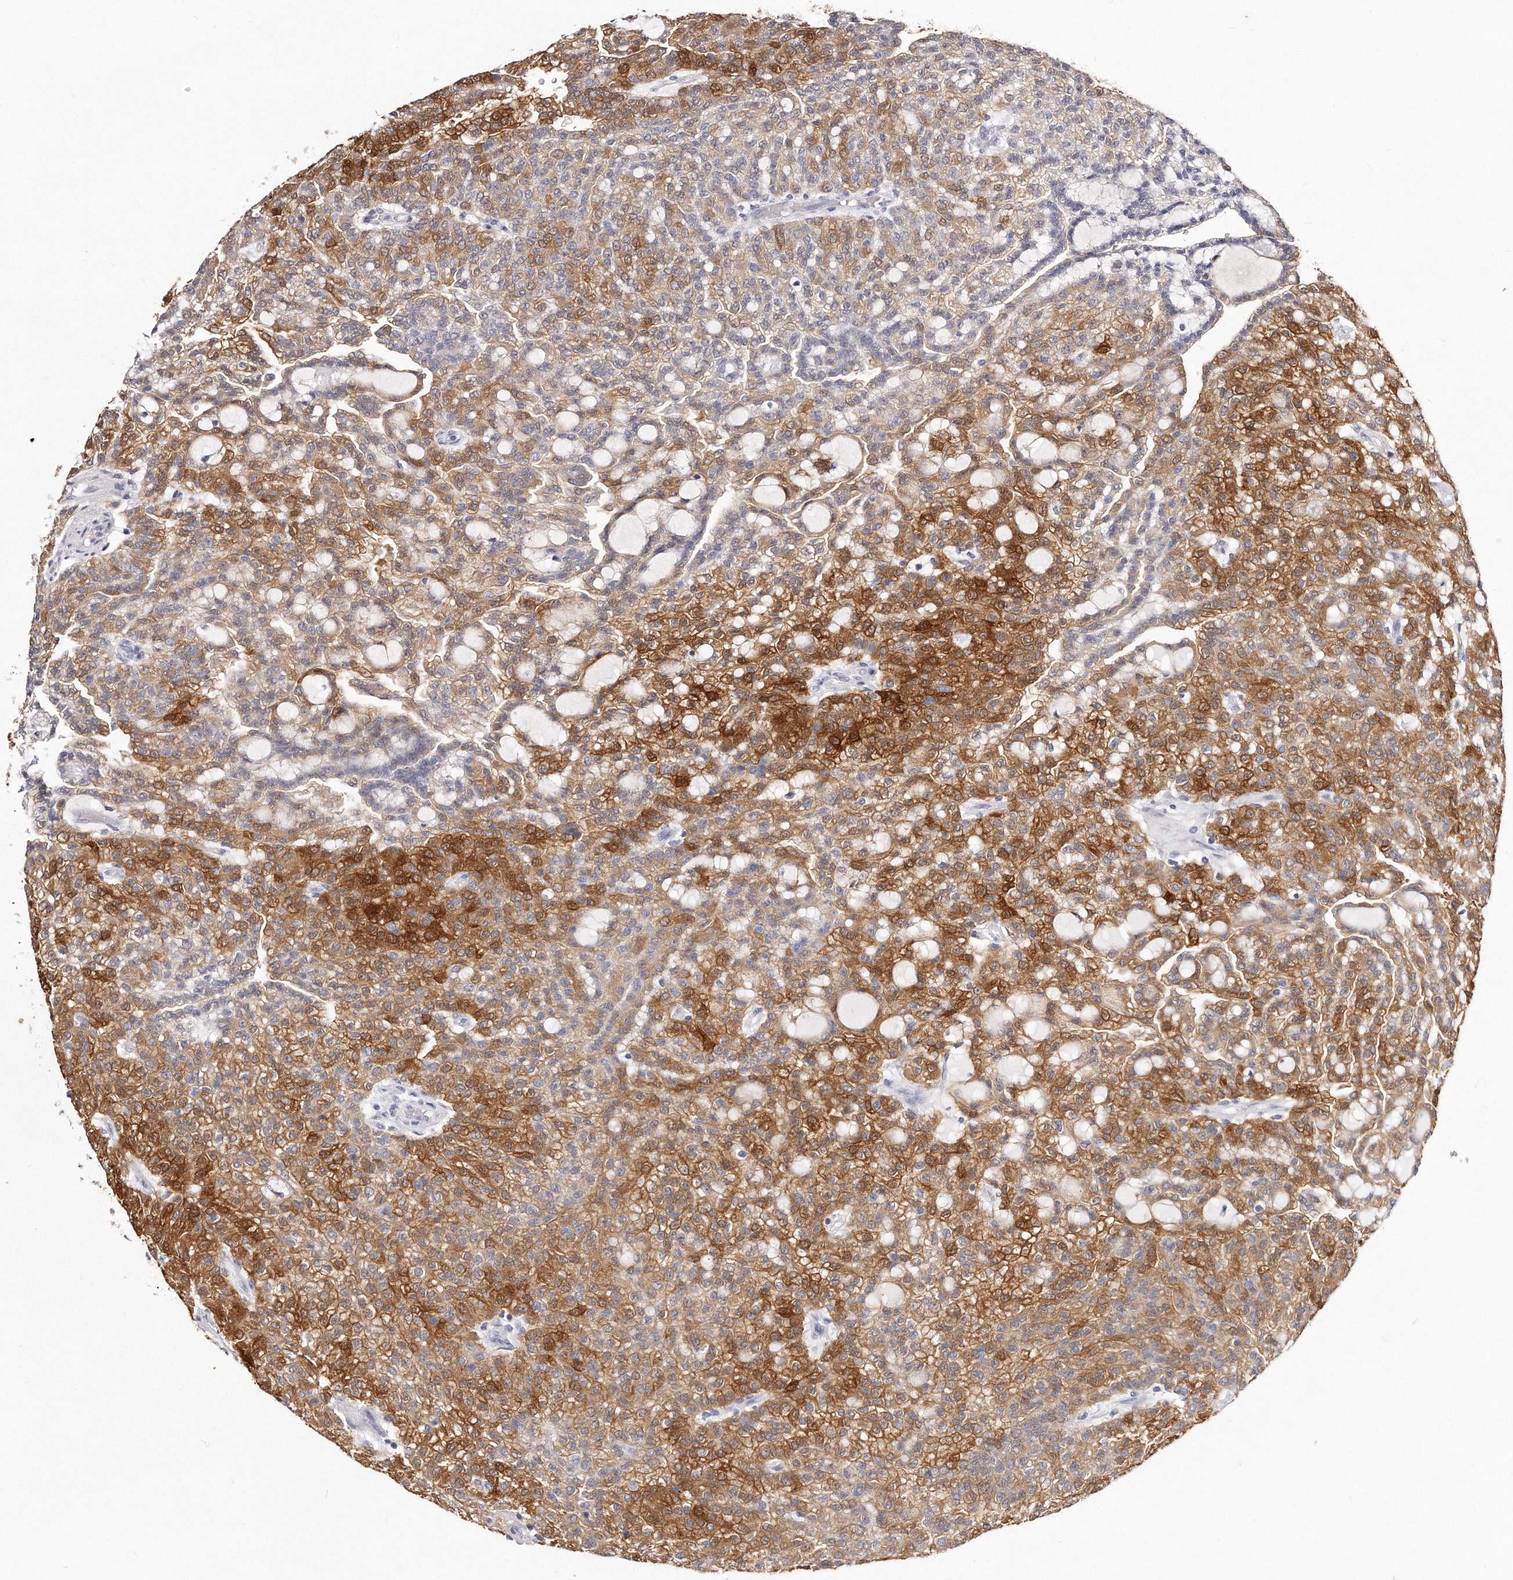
{"staining": {"intensity": "moderate", "quantity": ">75%", "location": "cytoplasmic/membranous,nuclear"}, "tissue": "renal cancer", "cell_type": "Tumor cells", "image_type": "cancer", "snomed": [{"axis": "morphology", "description": "Adenocarcinoma, NOS"}, {"axis": "topography", "description": "Kidney"}], "caption": "Moderate cytoplasmic/membranous and nuclear expression is appreciated in about >75% of tumor cells in adenocarcinoma (renal). The staining was performed using DAB to visualize the protein expression in brown, while the nuclei were stained in blue with hematoxylin (Magnification: 20x).", "gene": "GDA", "patient": {"sex": "male", "age": 63}}